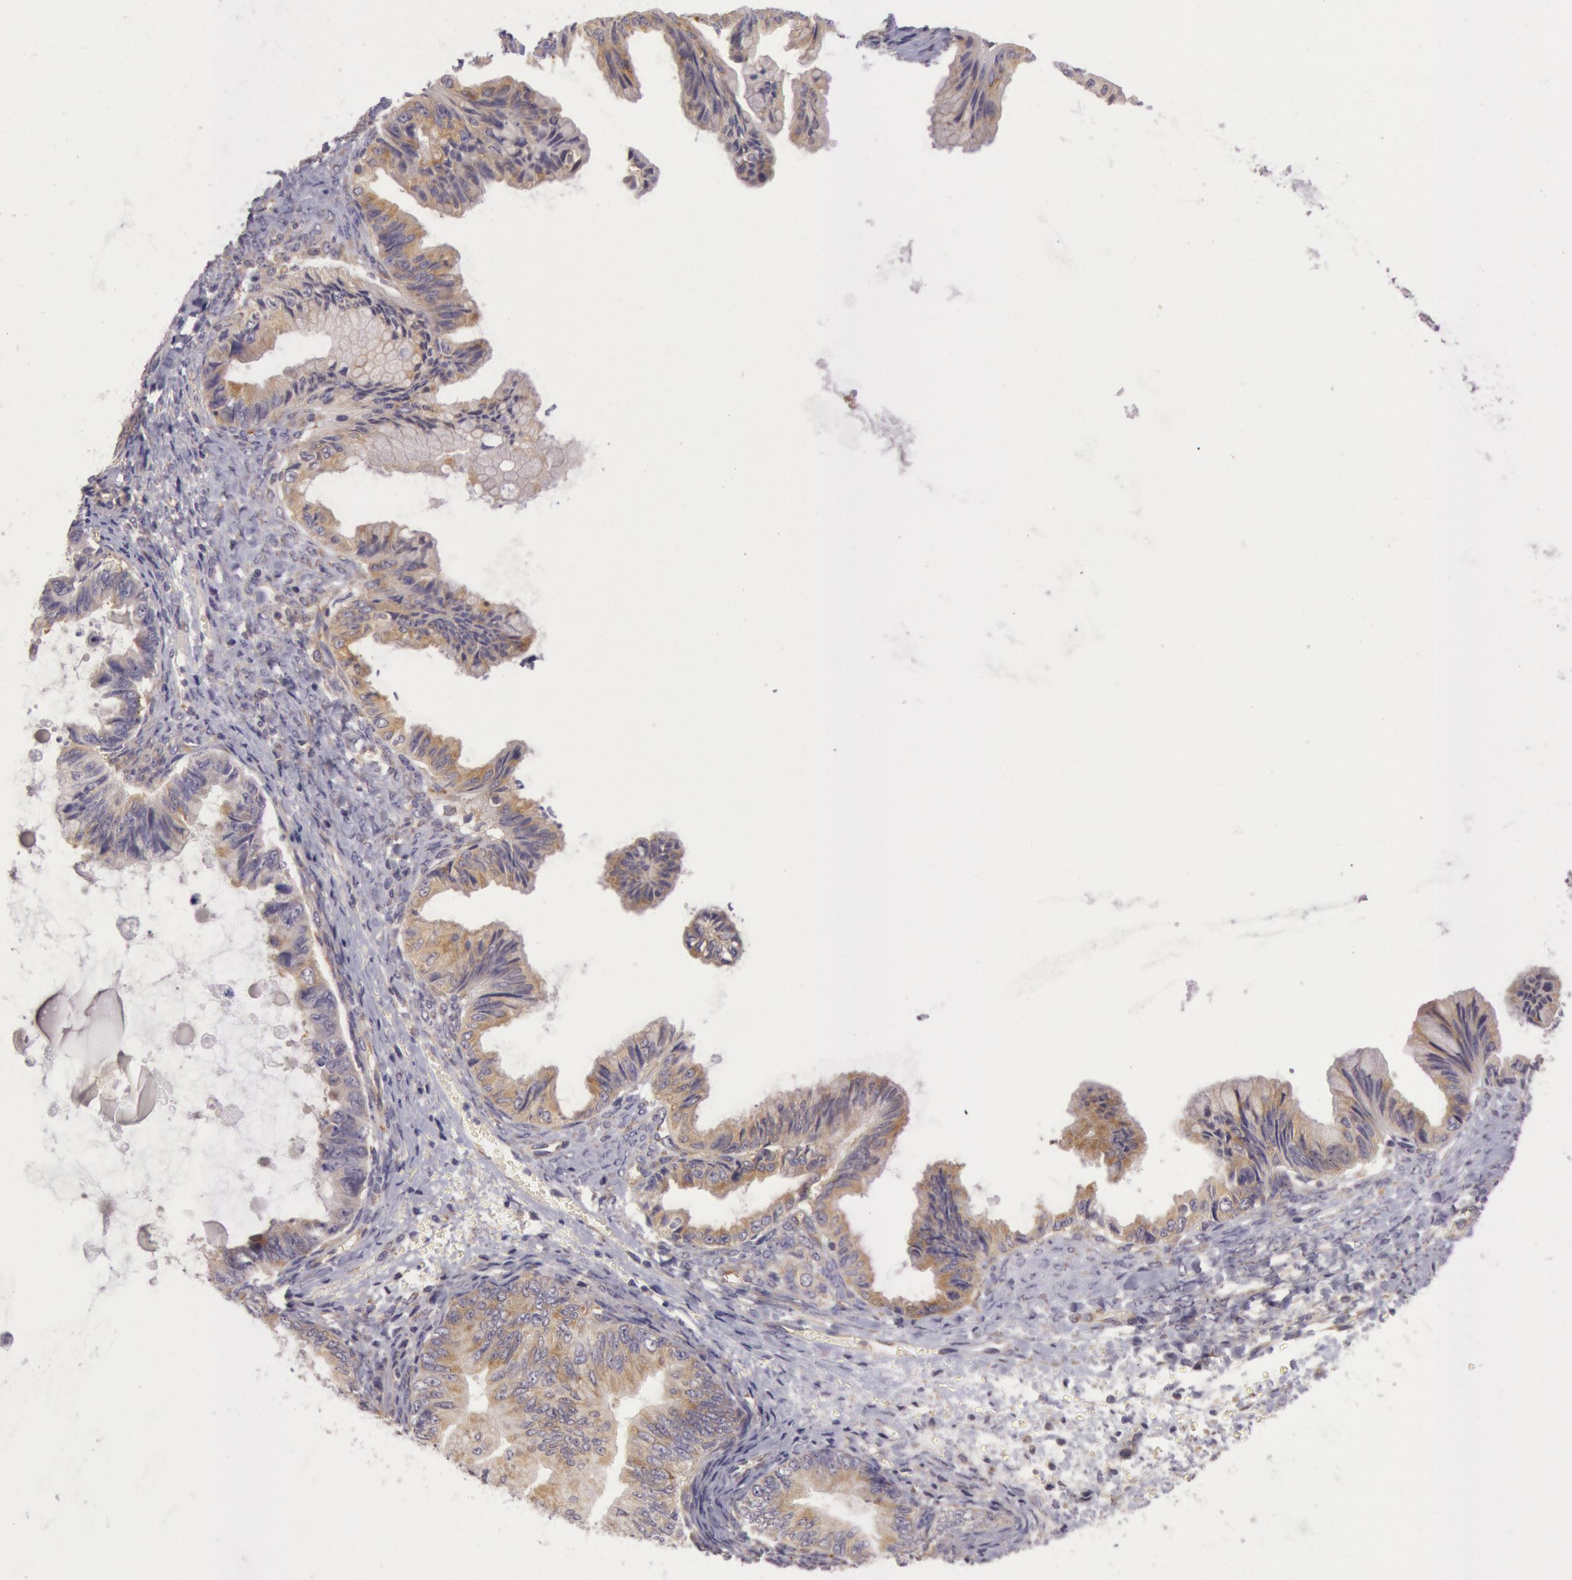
{"staining": {"intensity": "weak", "quantity": ">75%", "location": "cytoplasmic/membranous"}, "tissue": "ovarian cancer", "cell_type": "Tumor cells", "image_type": "cancer", "snomed": [{"axis": "morphology", "description": "Cystadenocarcinoma, mucinous, NOS"}, {"axis": "topography", "description": "Ovary"}], "caption": "Immunohistochemistry (IHC) of ovarian cancer demonstrates low levels of weak cytoplasmic/membranous positivity in about >75% of tumor cells.", "gene": "CHUK", "patient": {"sex": "female", "age": 36}}